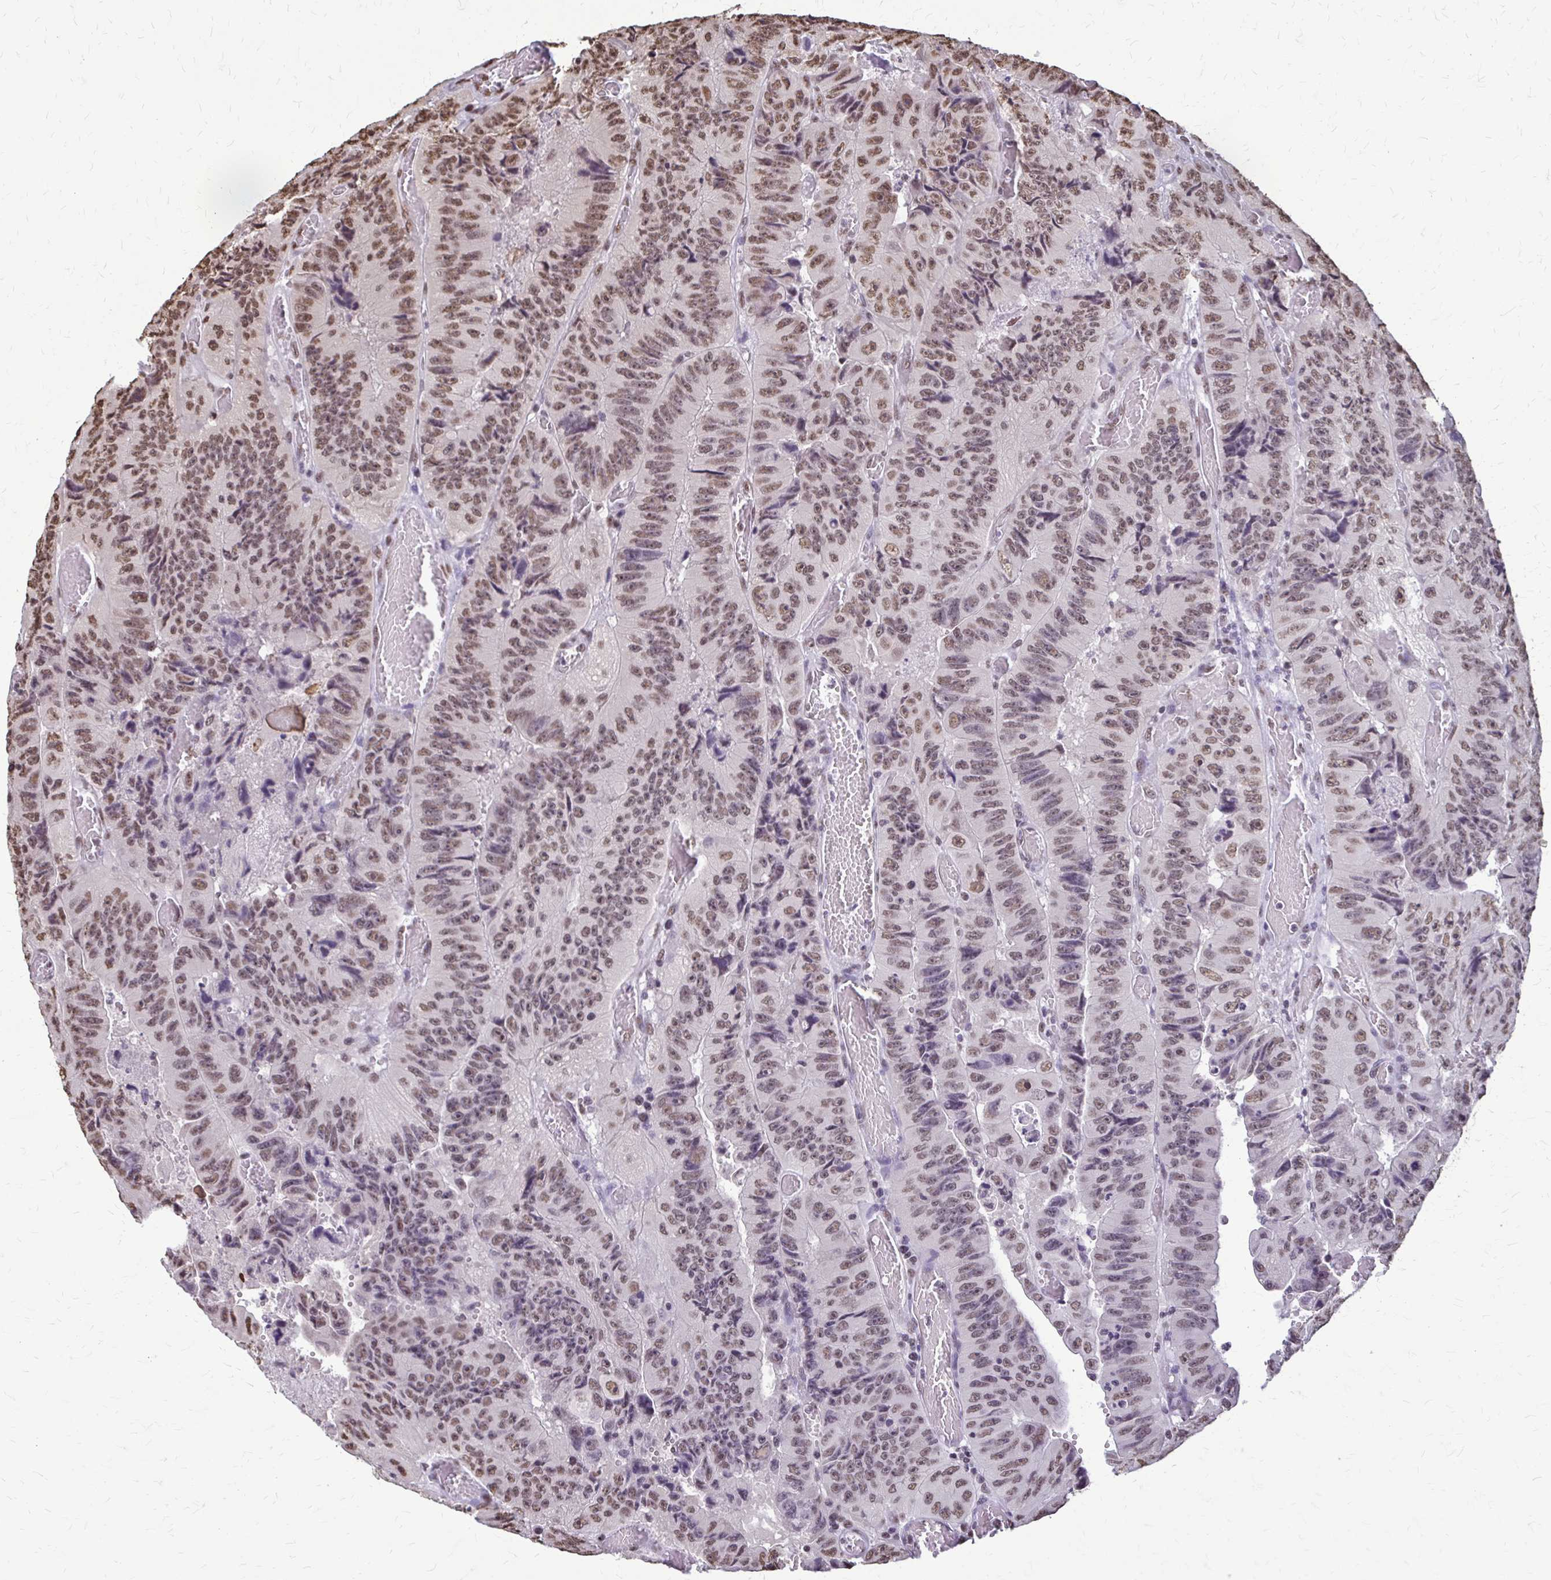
{"staining": {"intensity": "moderate", "quantity": ">75%", "location": "nuclear"}, "tissue": "colorectal cancer", "cell_type": "Tumor cells", "image_type": "cancer", "snomed": [{"axis": "morphology", "description": "Adenocarcinoma, NOS"}, {"axis": "topography", "description": "Colon"}], "caption": "Immunohistochemistry (DAB (3,3'-diaminobenzidine)) staining of colorectal cancer (adenocarcinoma) demonstrates moderate nuclear protein staining in approximately >75% of tumor cells. (DAB = brown stain, brightfield microscopy at high magnification).", "gene": "SNRPA", "patient": {"sex": "female", "age": 84}}